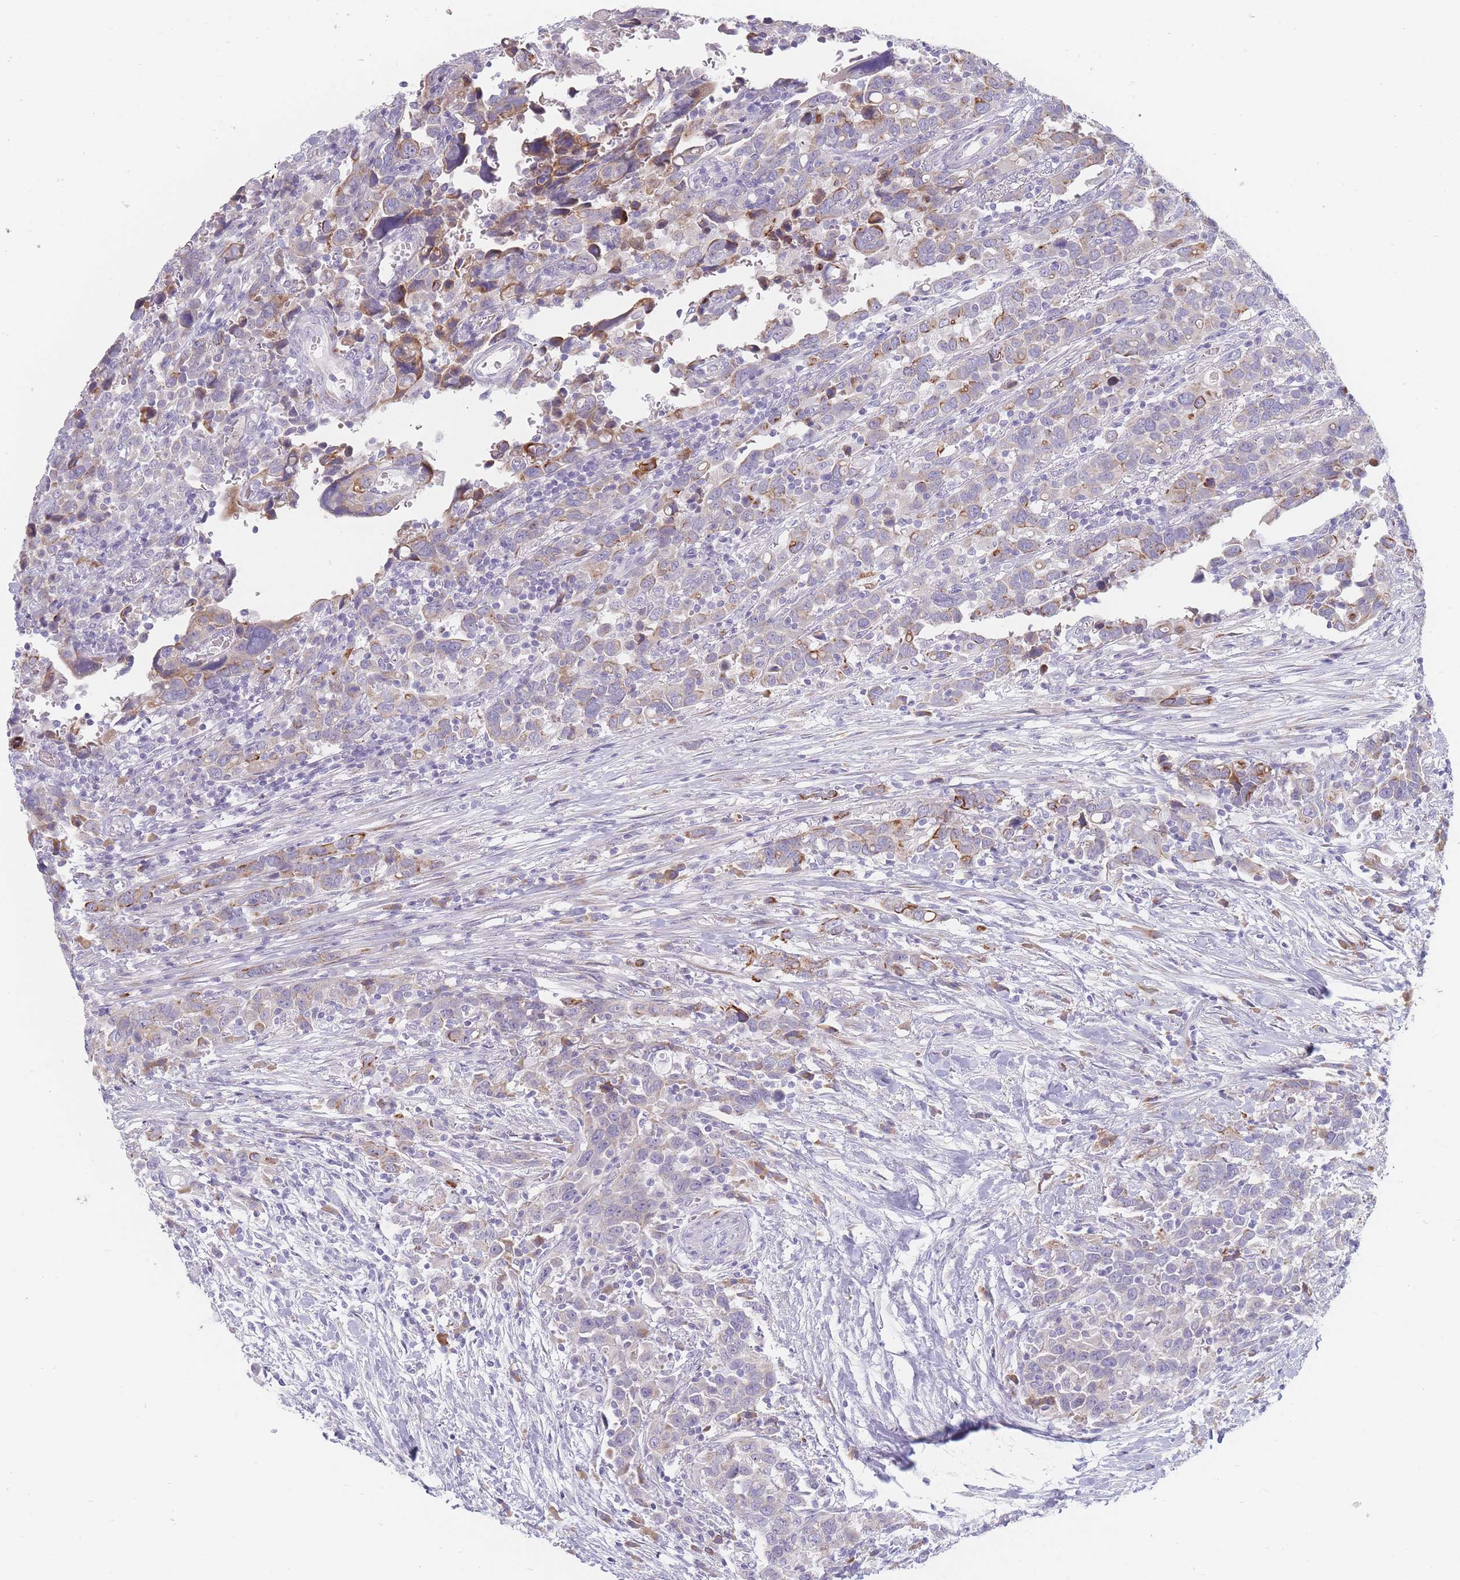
{"staining": {"intensity": "weak", "quantity": "<25%", "location": "cytoplasmic/membranous"}, "tissue": "urothelial cancer", "cell_type": "Tumor cells", "image_type": "cancer", "snomed": [{"axis": "morphology", "description": "Urothelial carcinoma, High grade"}, {"axis": "topography", "description": "Urinary bladder"}], "caption": "Immunohistochemistry histopathology image of human urothelial cancer stained for a protein (brown), which displays no positivity in tumor cells.", "gene": "SPATS1", "patient": {"sex": "male", "age": 61}}